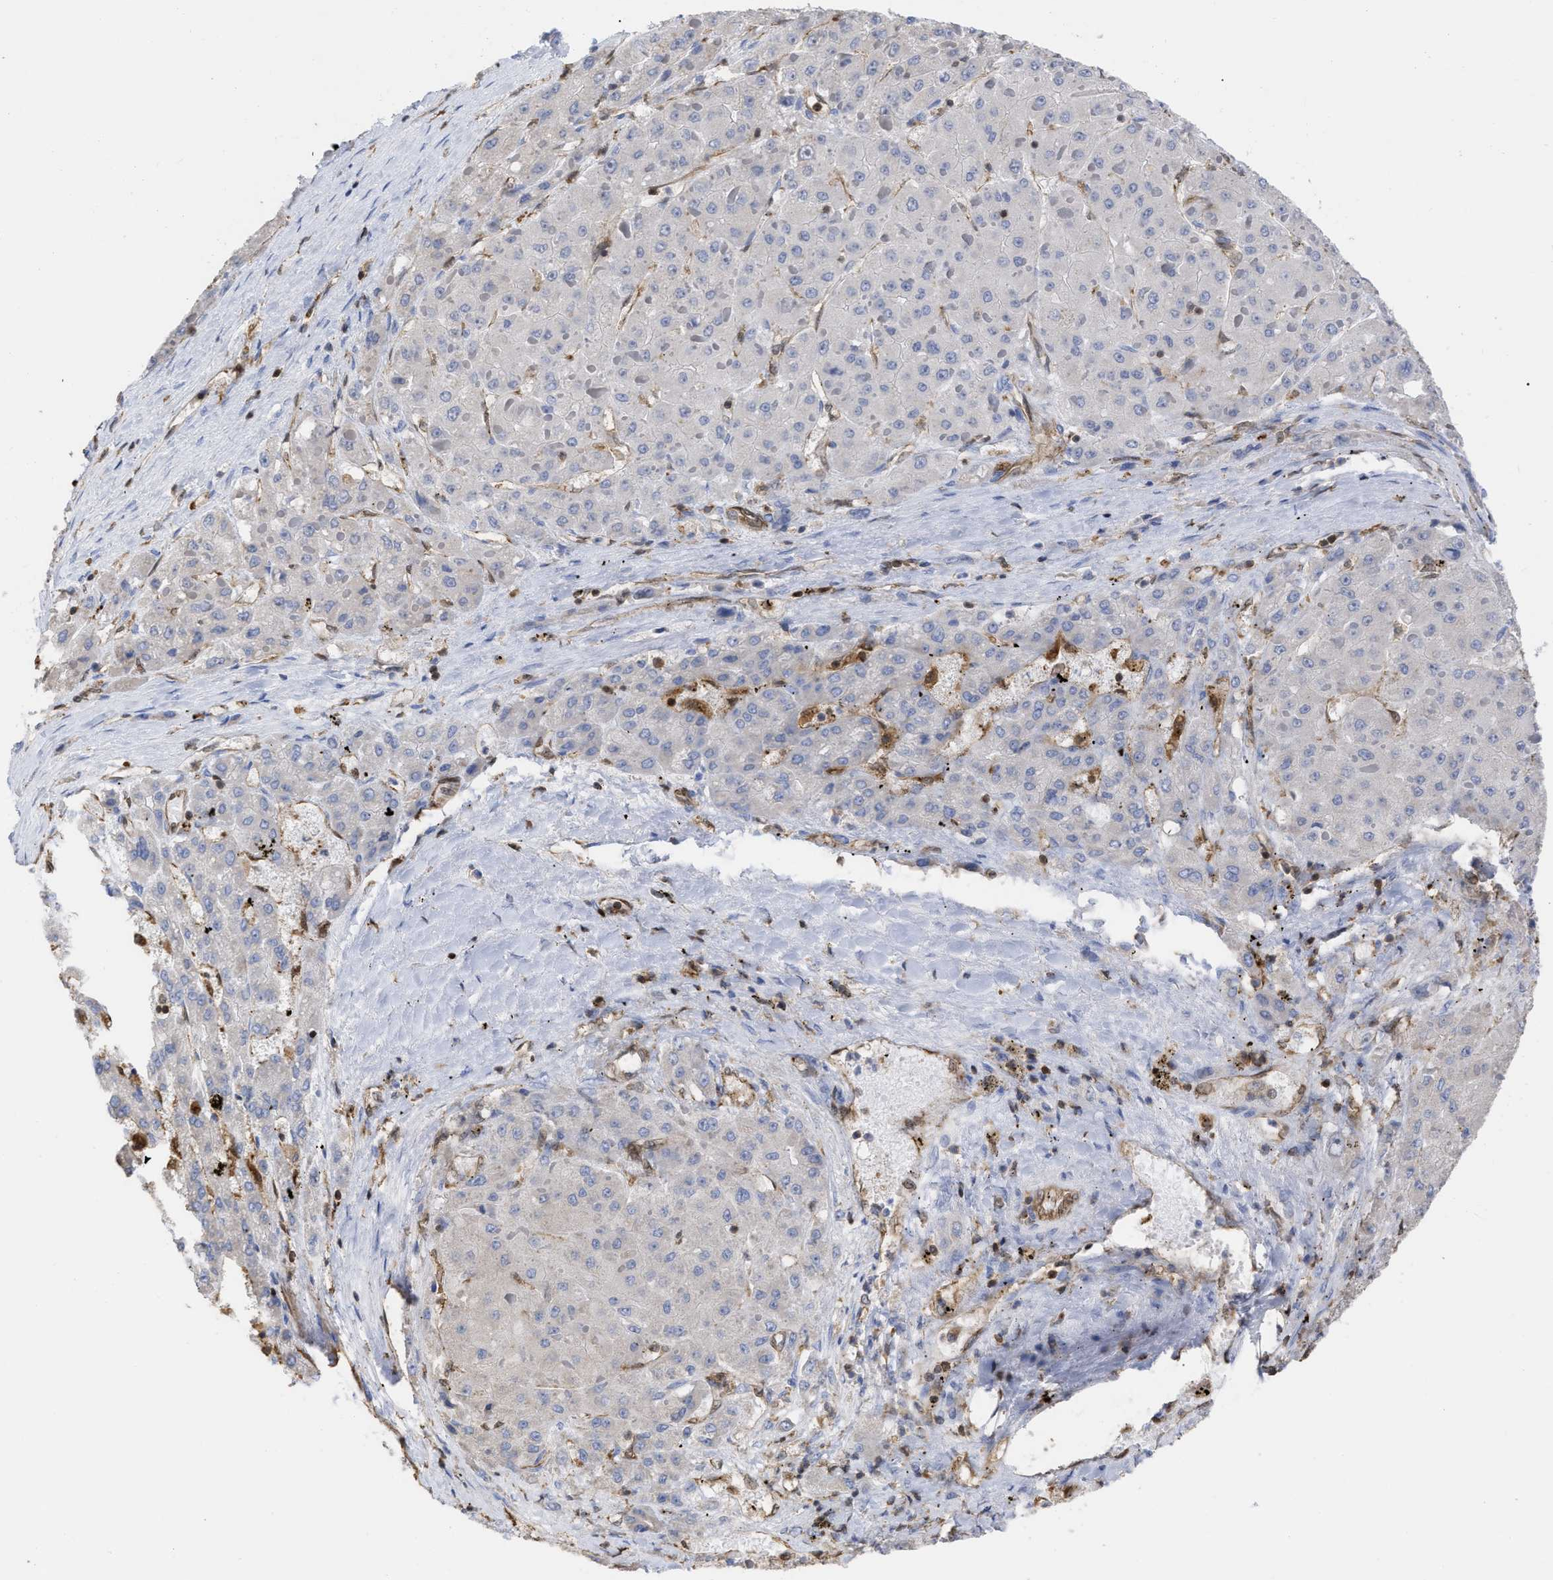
{"staining": {"intensity": "negative", "quantity": "none", "location": "none"}, "tissue": "liver cancer", "cell_type": "Tumor cells", "image_type": "cancer", "snomed": [{"axis": "morphology", "description": "Carcinoma, Hepatocellular, NOS"}, {"axis": "topography", "description": "Liver"}], "caption": "Immunohistochemistry histopathology image of neoplastic tissue: human hepatocellular carcinoma (liver) stained with DAB displays no significant protein expression in tumor cells. (Immunohistochemistry, brightfield microscopy, high magnification).", "gene": "GIMAP4", "patient": {"sex": "female", "age": 73}}